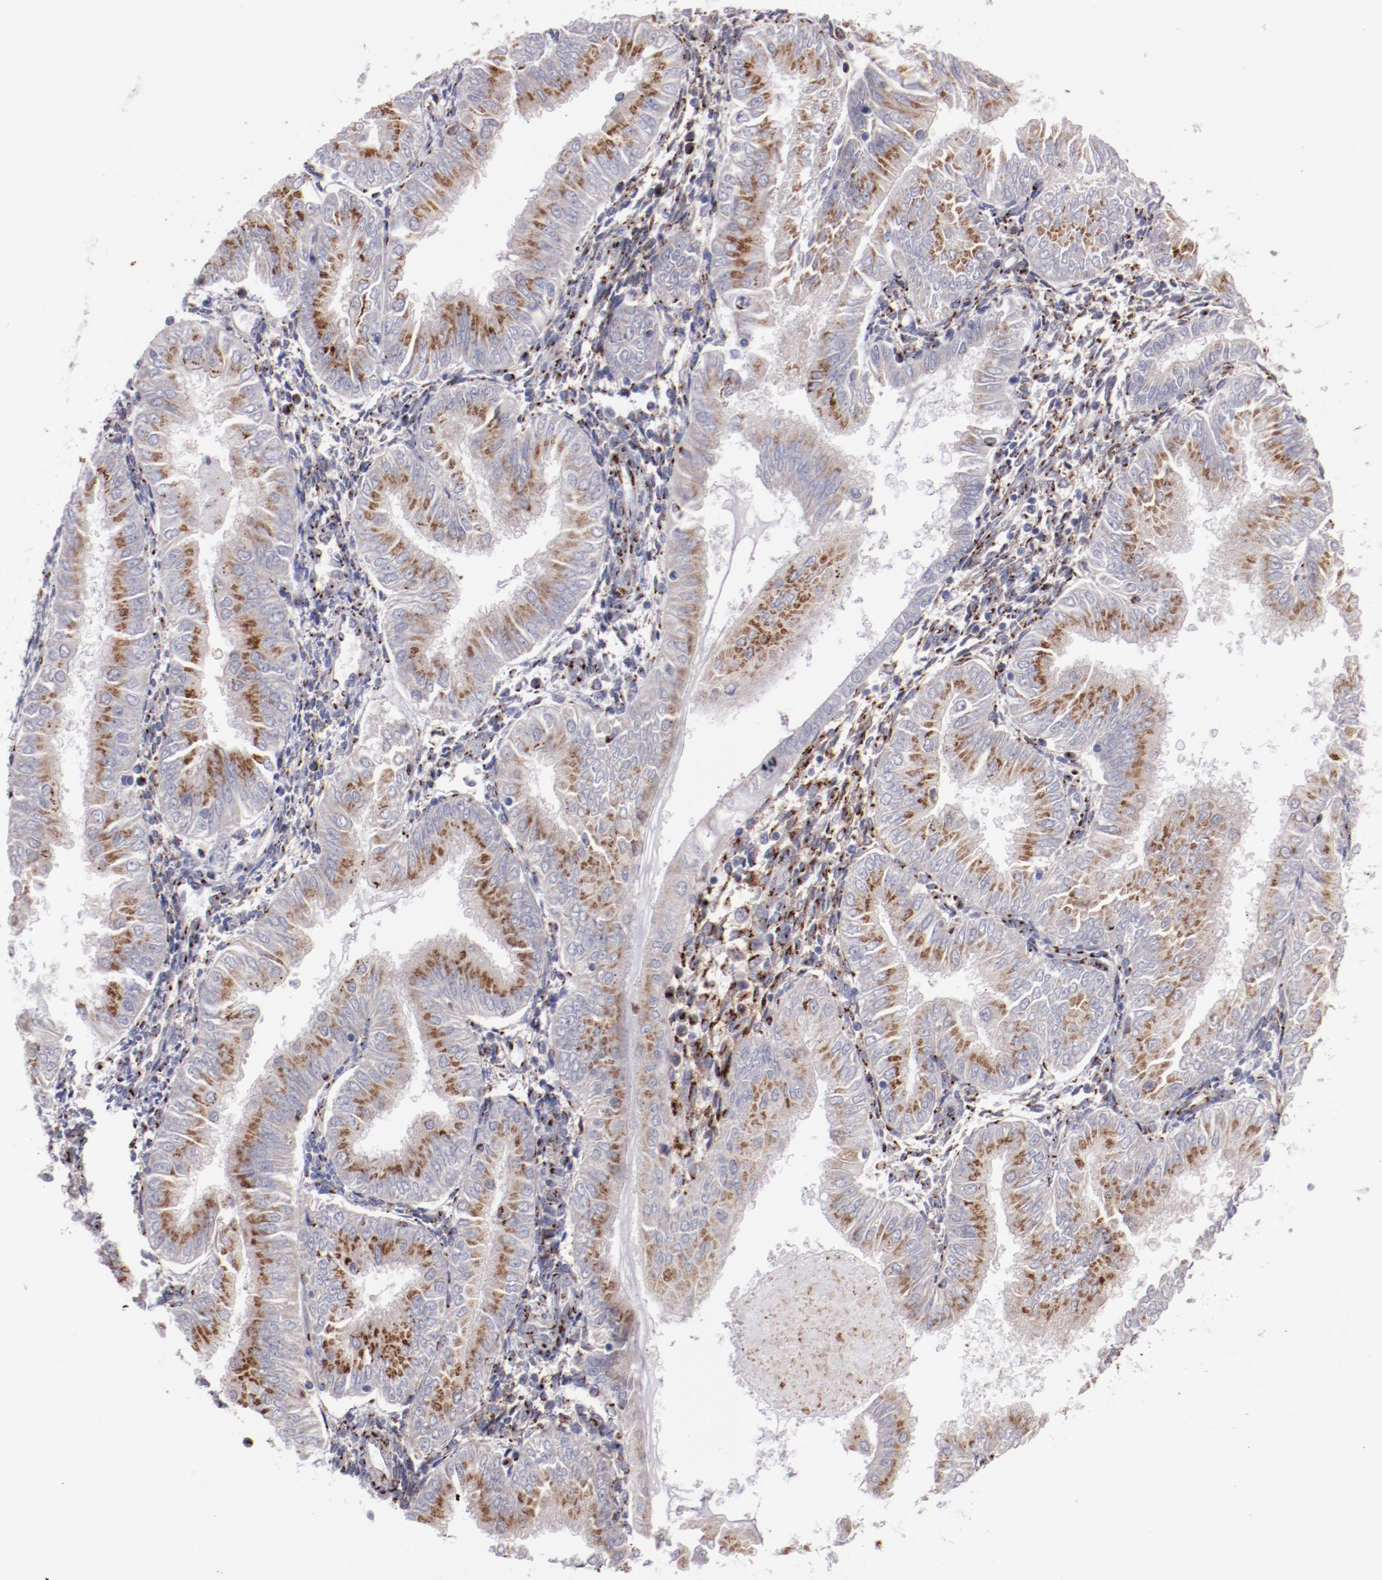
{"staining": {"intensity": "strong", "quantity": ">75%", "location": "nuclear"}, "tissue": "endometrial cancer", "cell_type": "Tumor cells", "image_type": "cancer", "snomed": [{"axis": "morphology", "description": "Adenocarcinoma, NOS"}, {"axis": "topography", "description": "Endometrium"}], "caption": "About >75% of tumor cells in adenocarcinoma (endometrial) reveal strong nuclear protein expression as visualized by brown immunohistochemical staining.", "gene": "GOLIM4", "patient": {"sex": "female", "age": 53}}